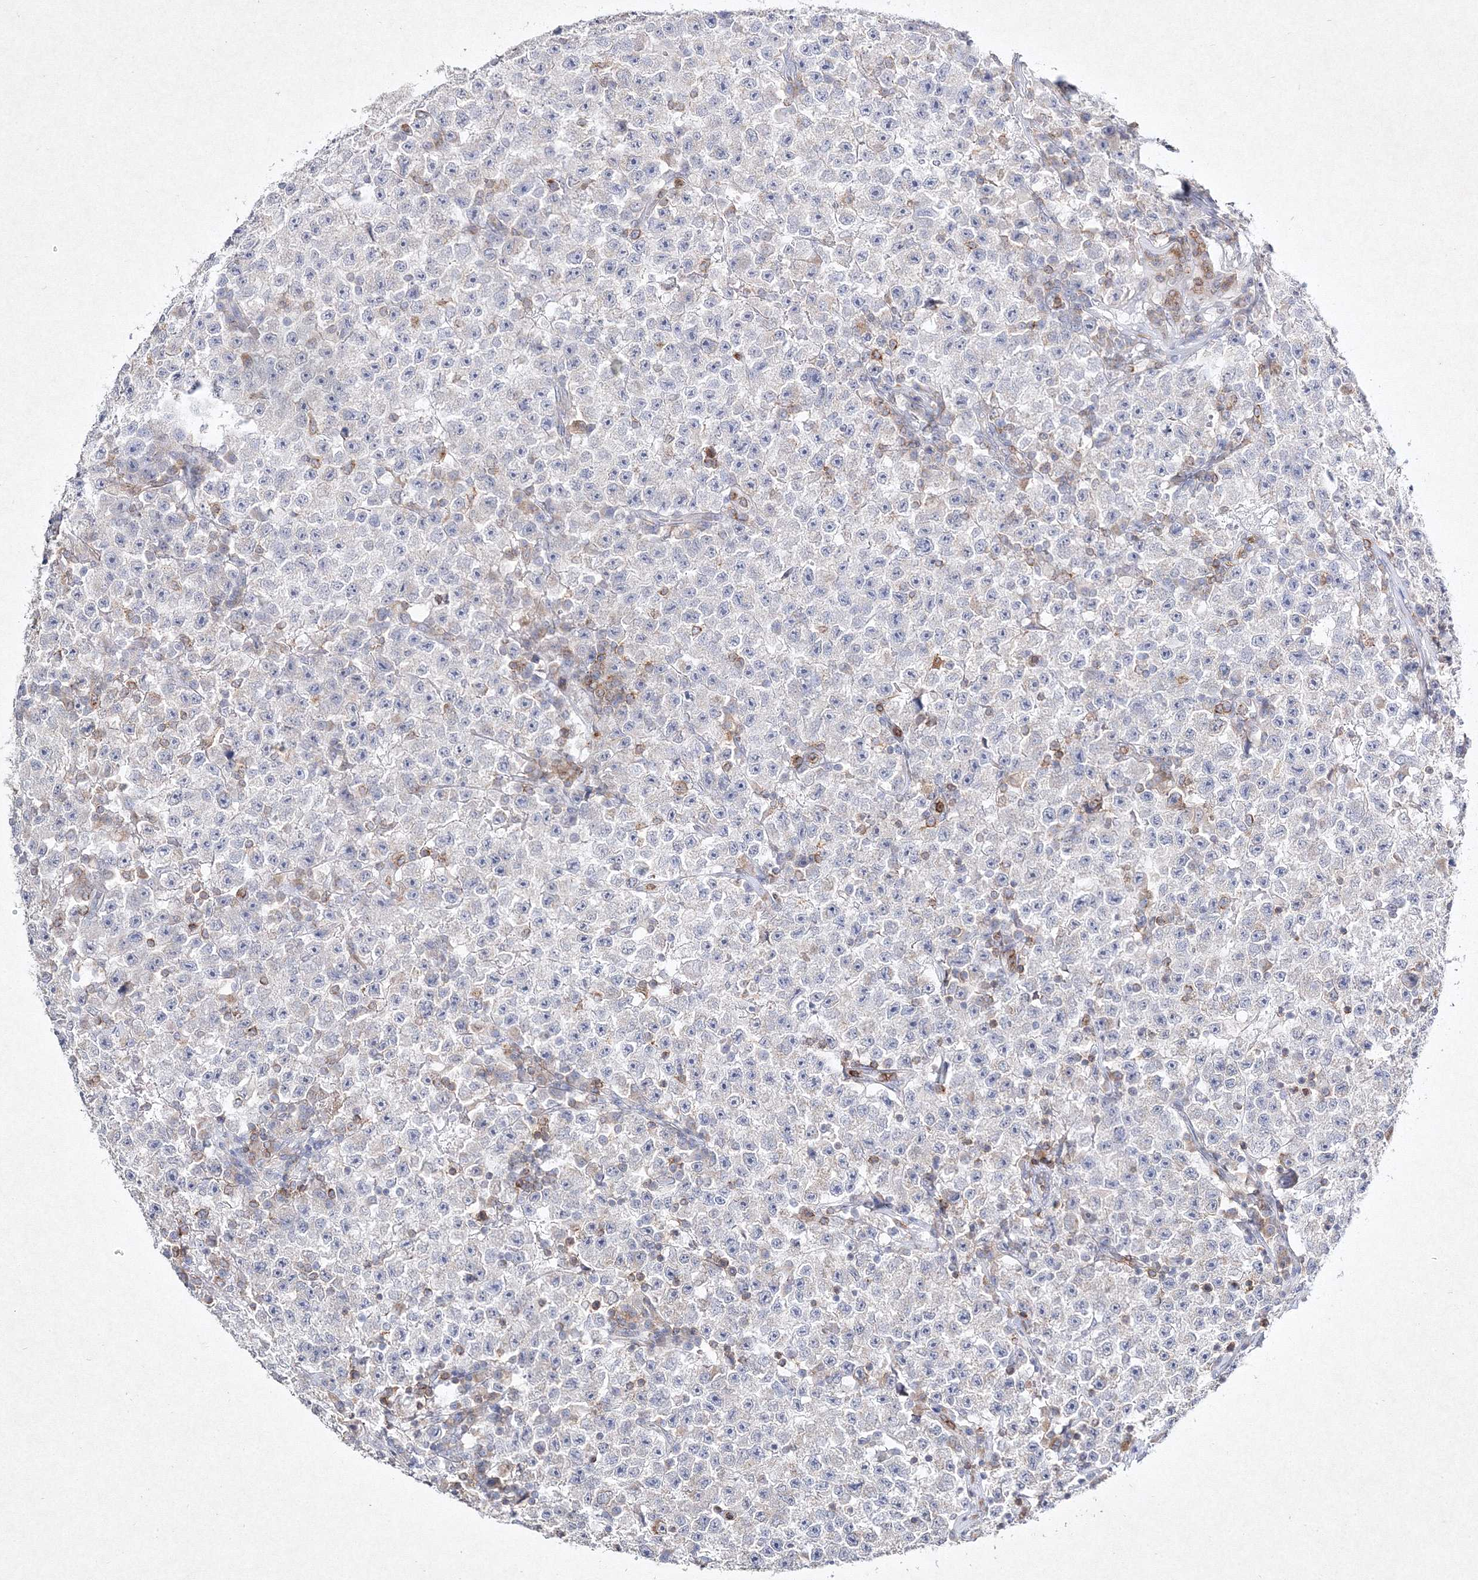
{"staining": {"intensity": "negative", "quantity": "none", "location": "none"}, "tissue": "testis cancer", "cell_type": "Tumor cells", "image_type": "cancer", "snomed": [{"axis": "morphology", "description": "Seminoma, NOS"}, {"axis": "topography", "description": "Testis"}], "caption": "Tumor cells show no significant staining in seminoma (testis).", "gene": "HCST", "patient": {"sex": "male", "age": 22}}